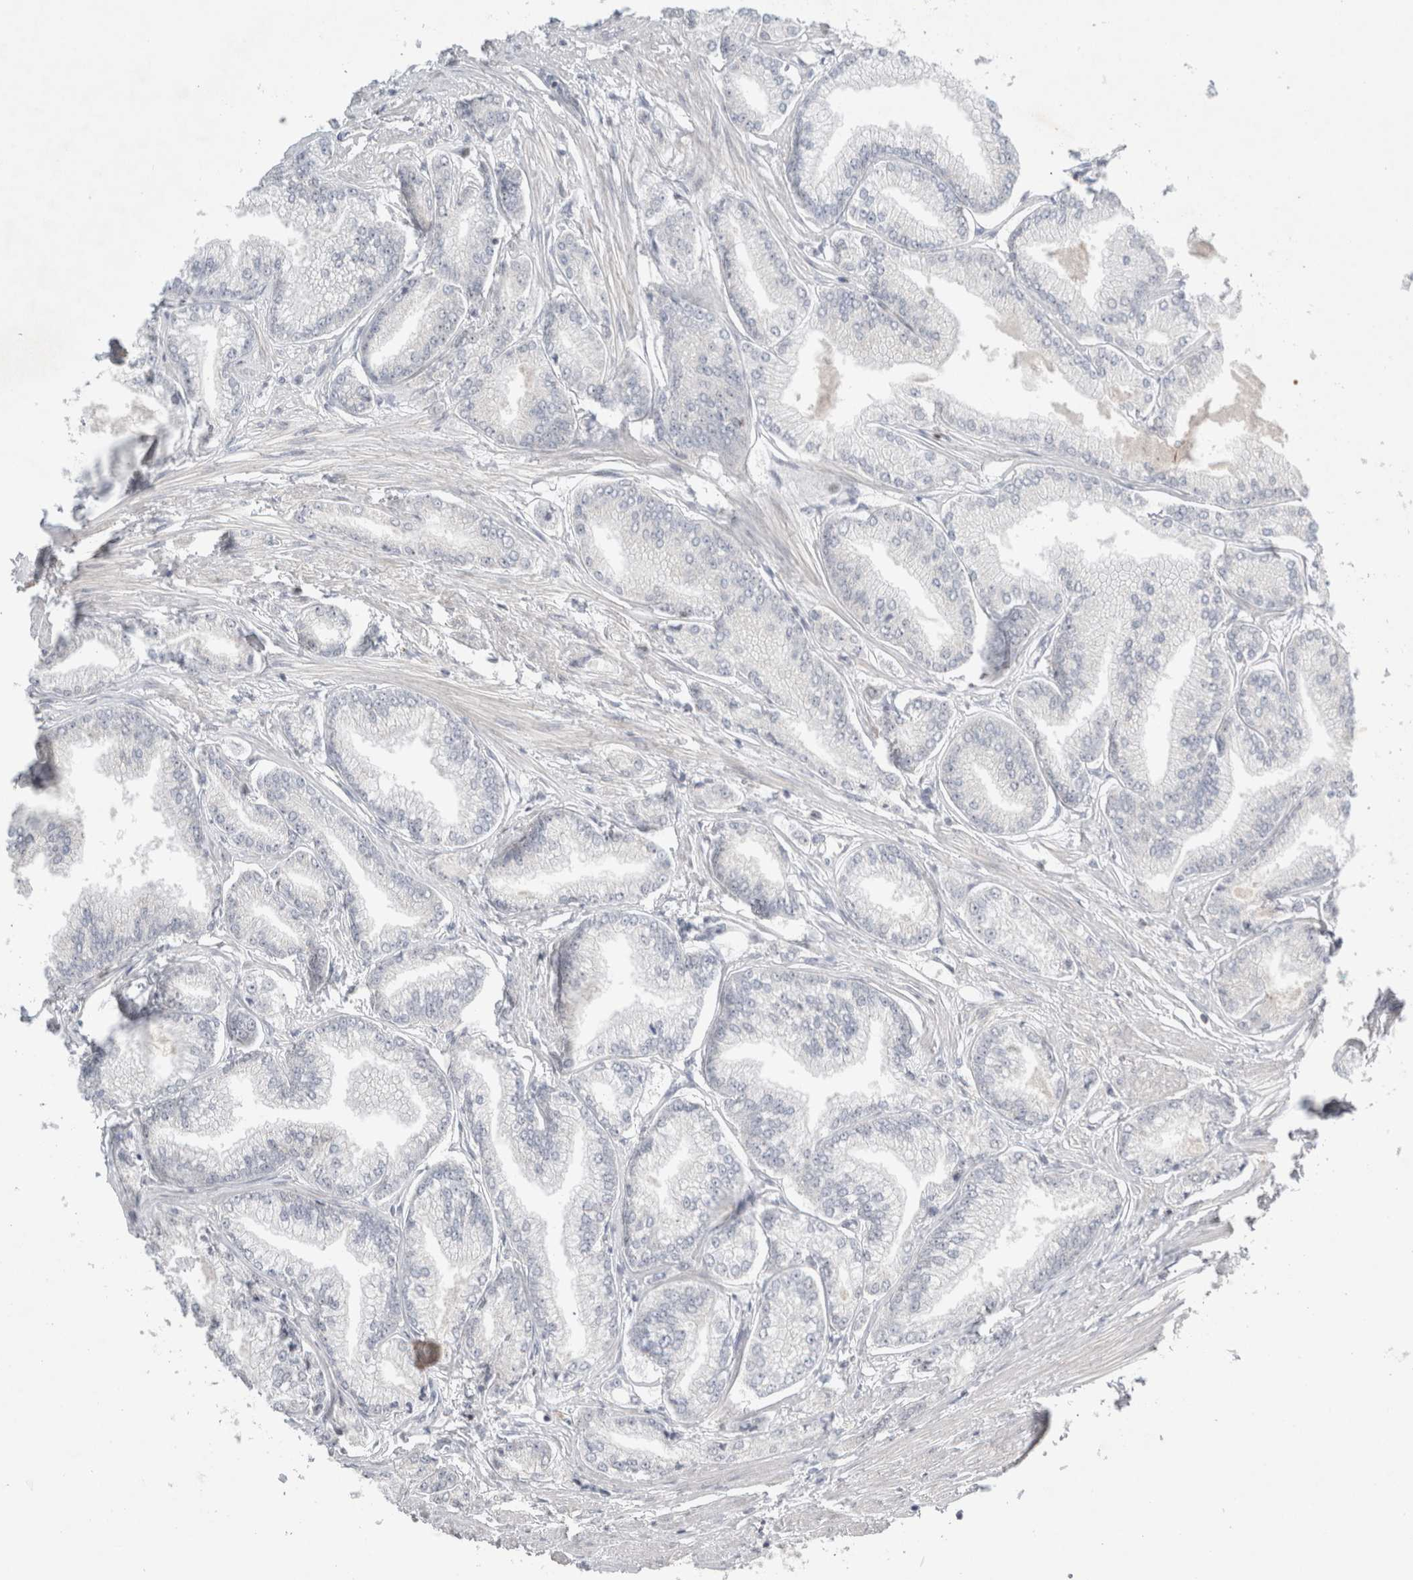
{"staining": {"intensity": "negative", "quantity": "none", "location": "none"}, "tissue": "prostate cancer", "cell_type": "Tumor cells", "image_type": "cancer", "snomed": [{"axis": "morphology", "description": "Adenocarcinoma, Low grade"}, {"axis": "topography", "description": "Prostate"}], "caption": "Micrograph shows no protein positivity in tumor cells of adenocarcinoma (low-grade) (prostate) tissue.", "gene": "AGMAT", "patient": {"sex": "male", "age": 52}}